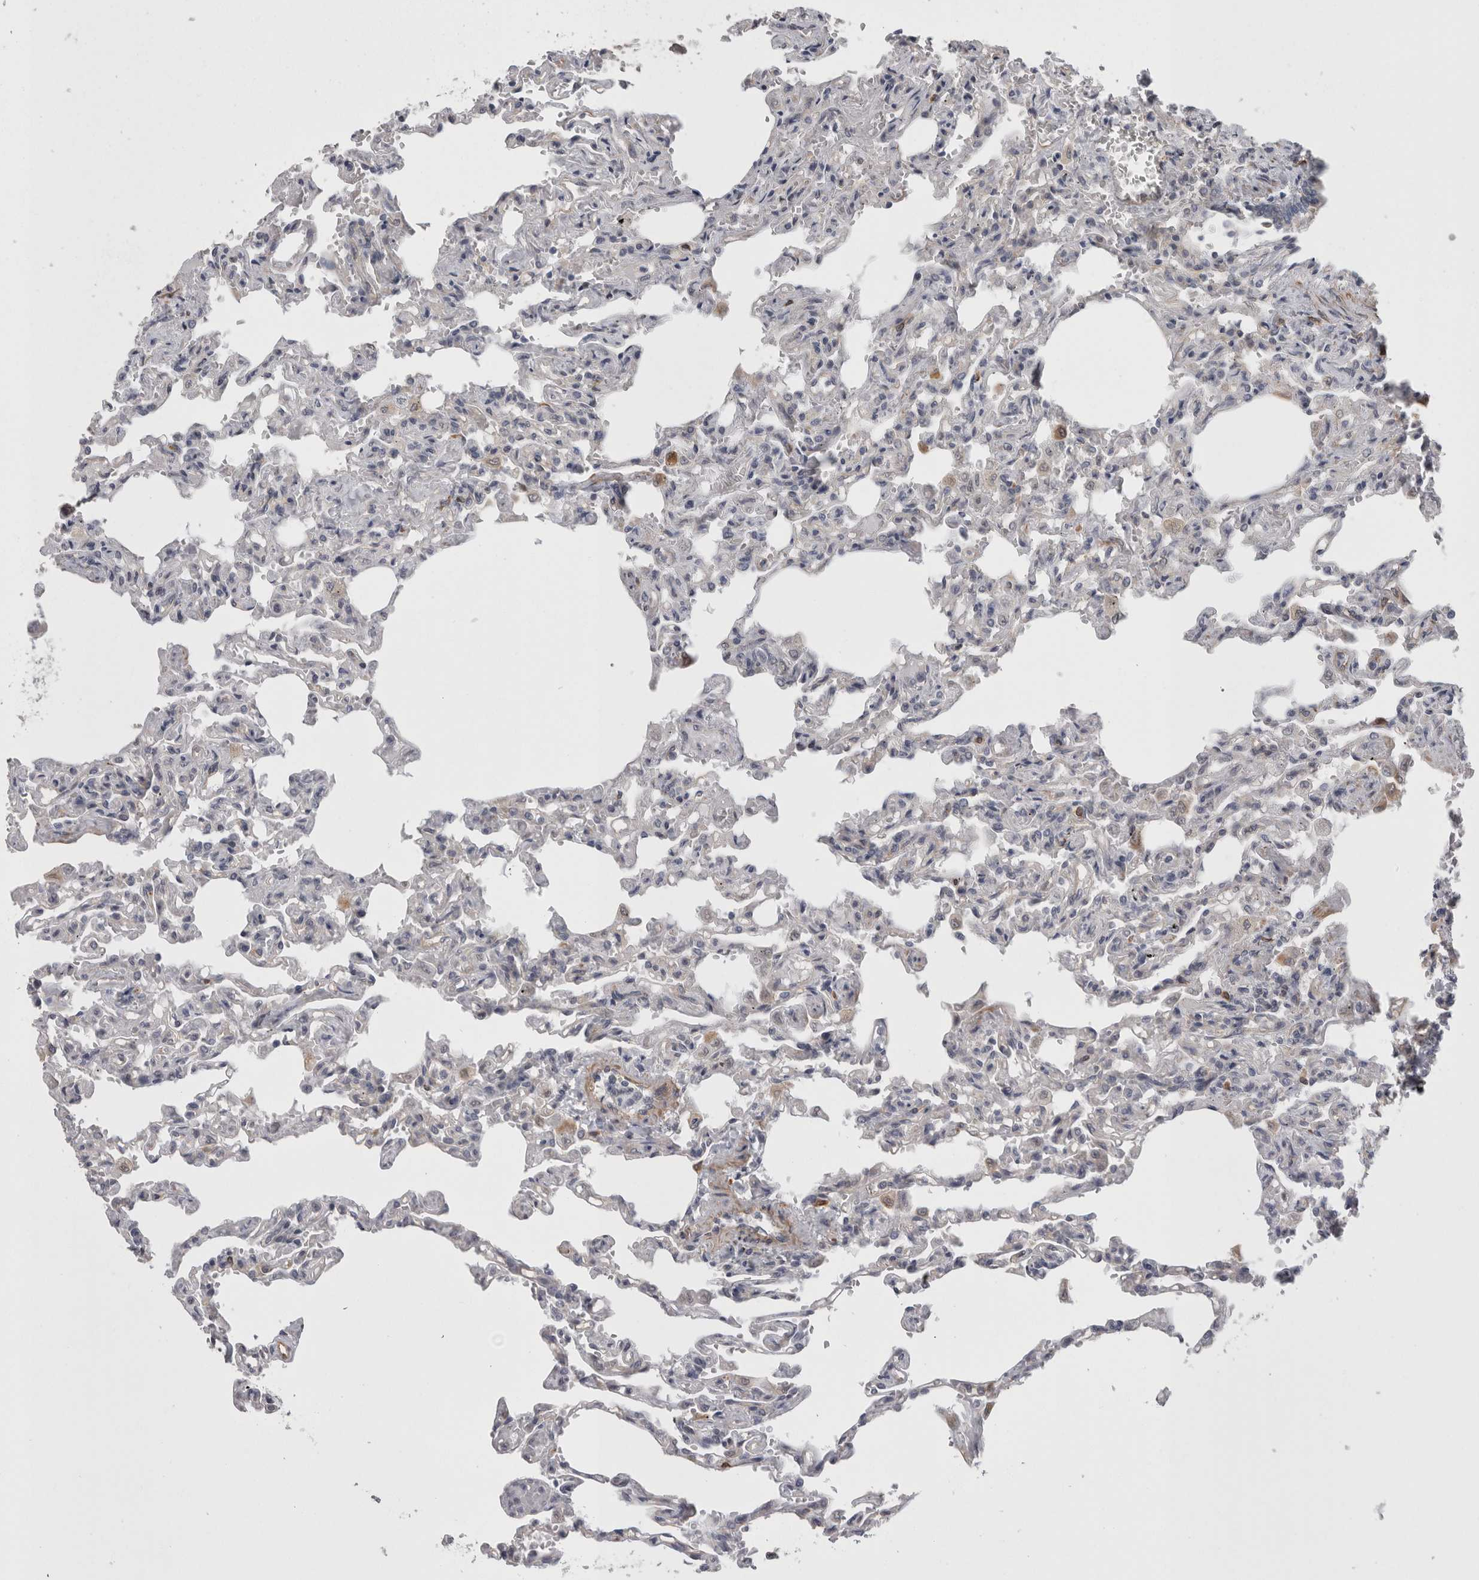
{"staining": {"intensity": "weak", "quantity": "<25%", "location": "cytoplasmic/membranous"}, "tissue": "lung", "cell_type": "Alveolar cells", "image_type": "normal", "snomed": [{"axis": "morphology", "description": "Normal tissue, NOS"}, {"axis": "topography", "description": "Lung"}], "caption": "Benign lung was stained to show a protein in brown. There is no significant expression in alveolar cells.", "gene": "RMDN1", "patient": {"sex": "male", "age": 21}}